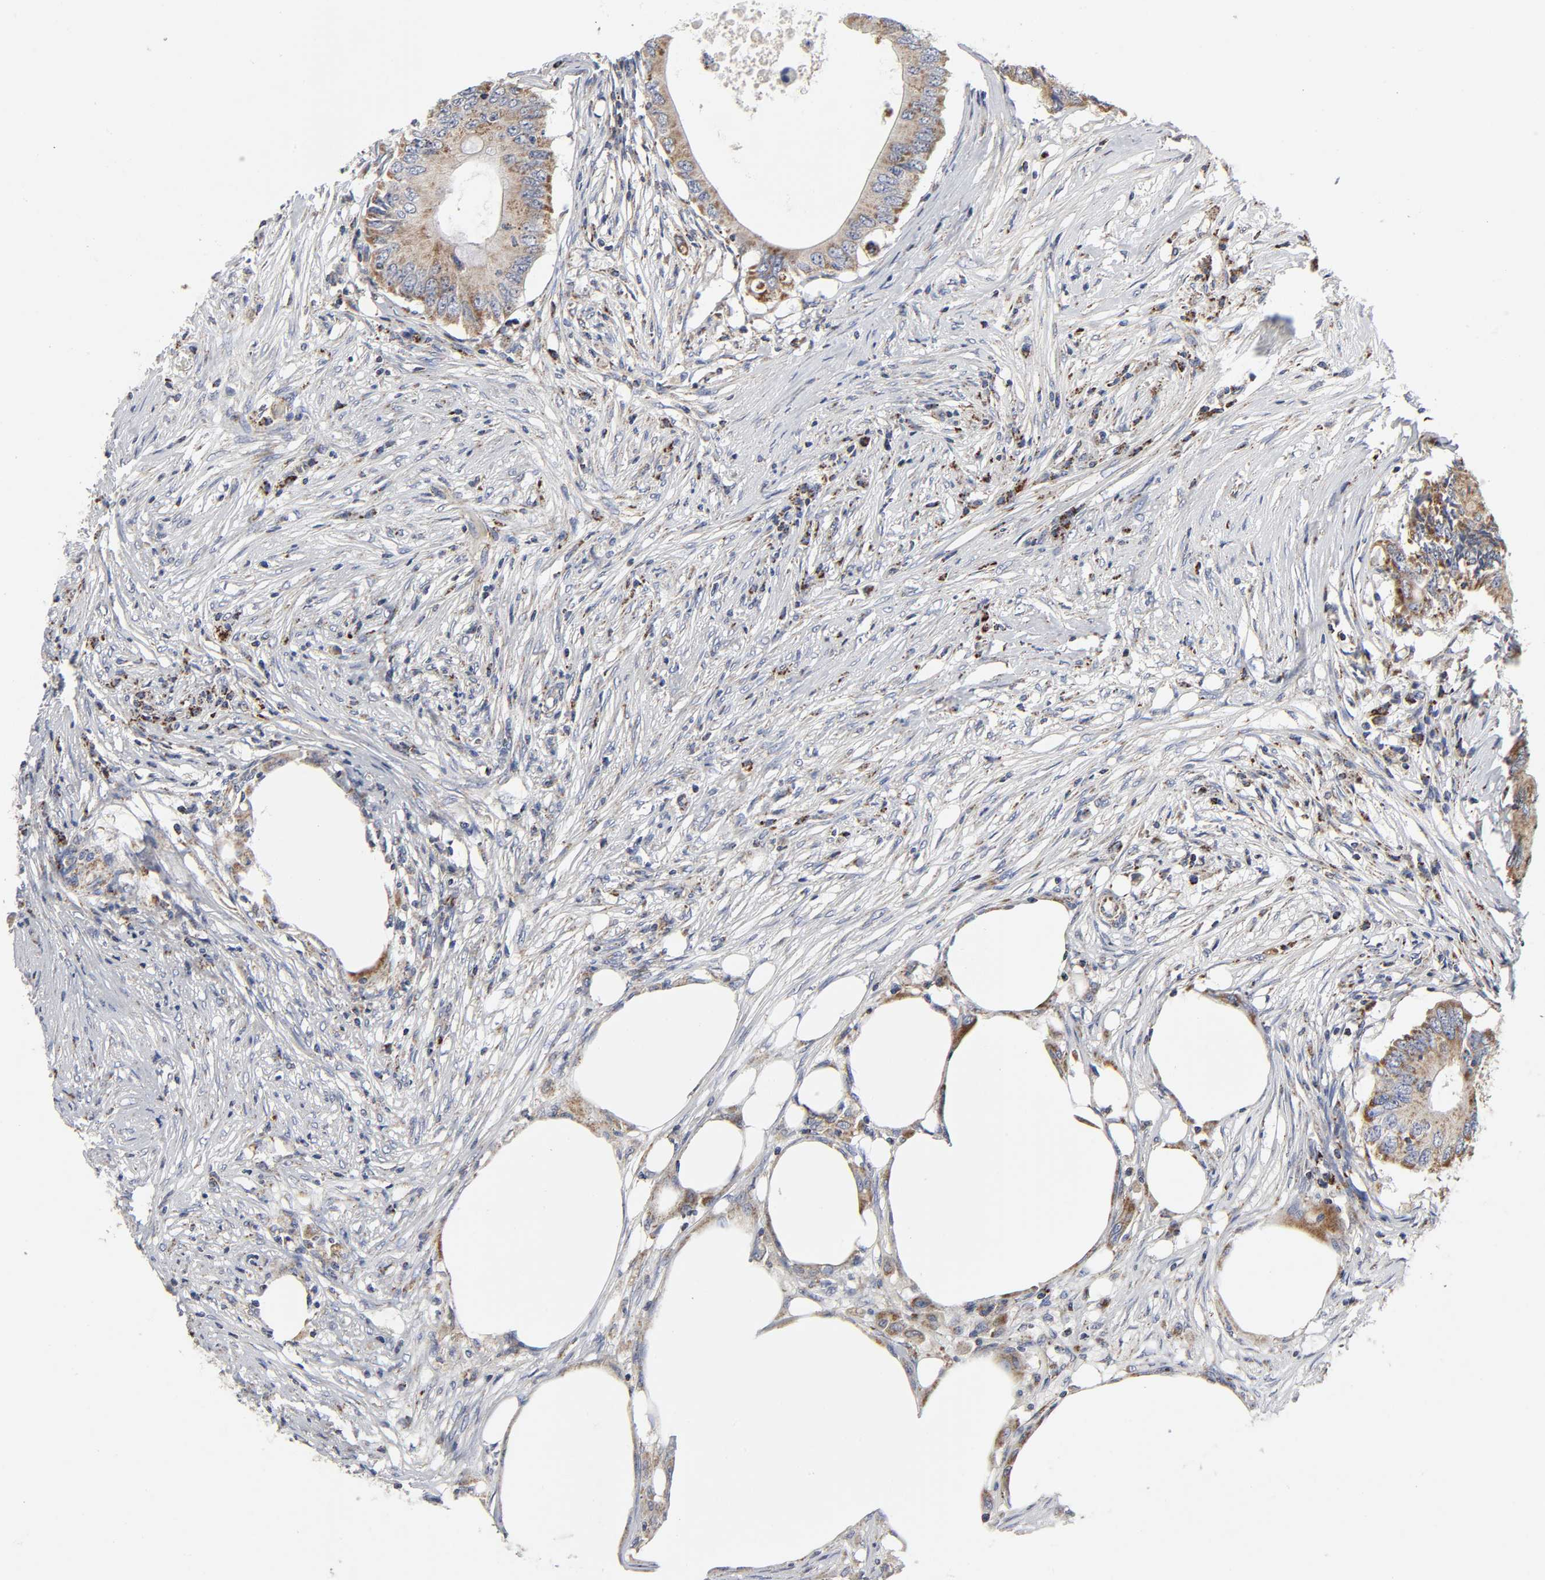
{"staining": {"intensity": "weak", "quantity": "25%-75%", "location": "cytoplasmic/membranous"}, "tissue": "colorectal cancer", "cell_type": "Tumor cells", "image_type": "cancer", "snomed": [{"axis": "morphology", "description": "Adenocarcinoma, NOS"}, {"axis": "topography", "description": "Colon"}], "caption": "Colorectal cancer stained with DAB (3,3'-diaminobenzidine) IHC demonstrates low levels of weak cytoplasmic/membranous expression in approximately 25%-75% of tumor cells. (DAB (3,3'-diaminobenzidine) IHC with brightfield microscopy, high magnification).", "gene": "AOPEP", "patient": {"sex": "male", "age": 71}}